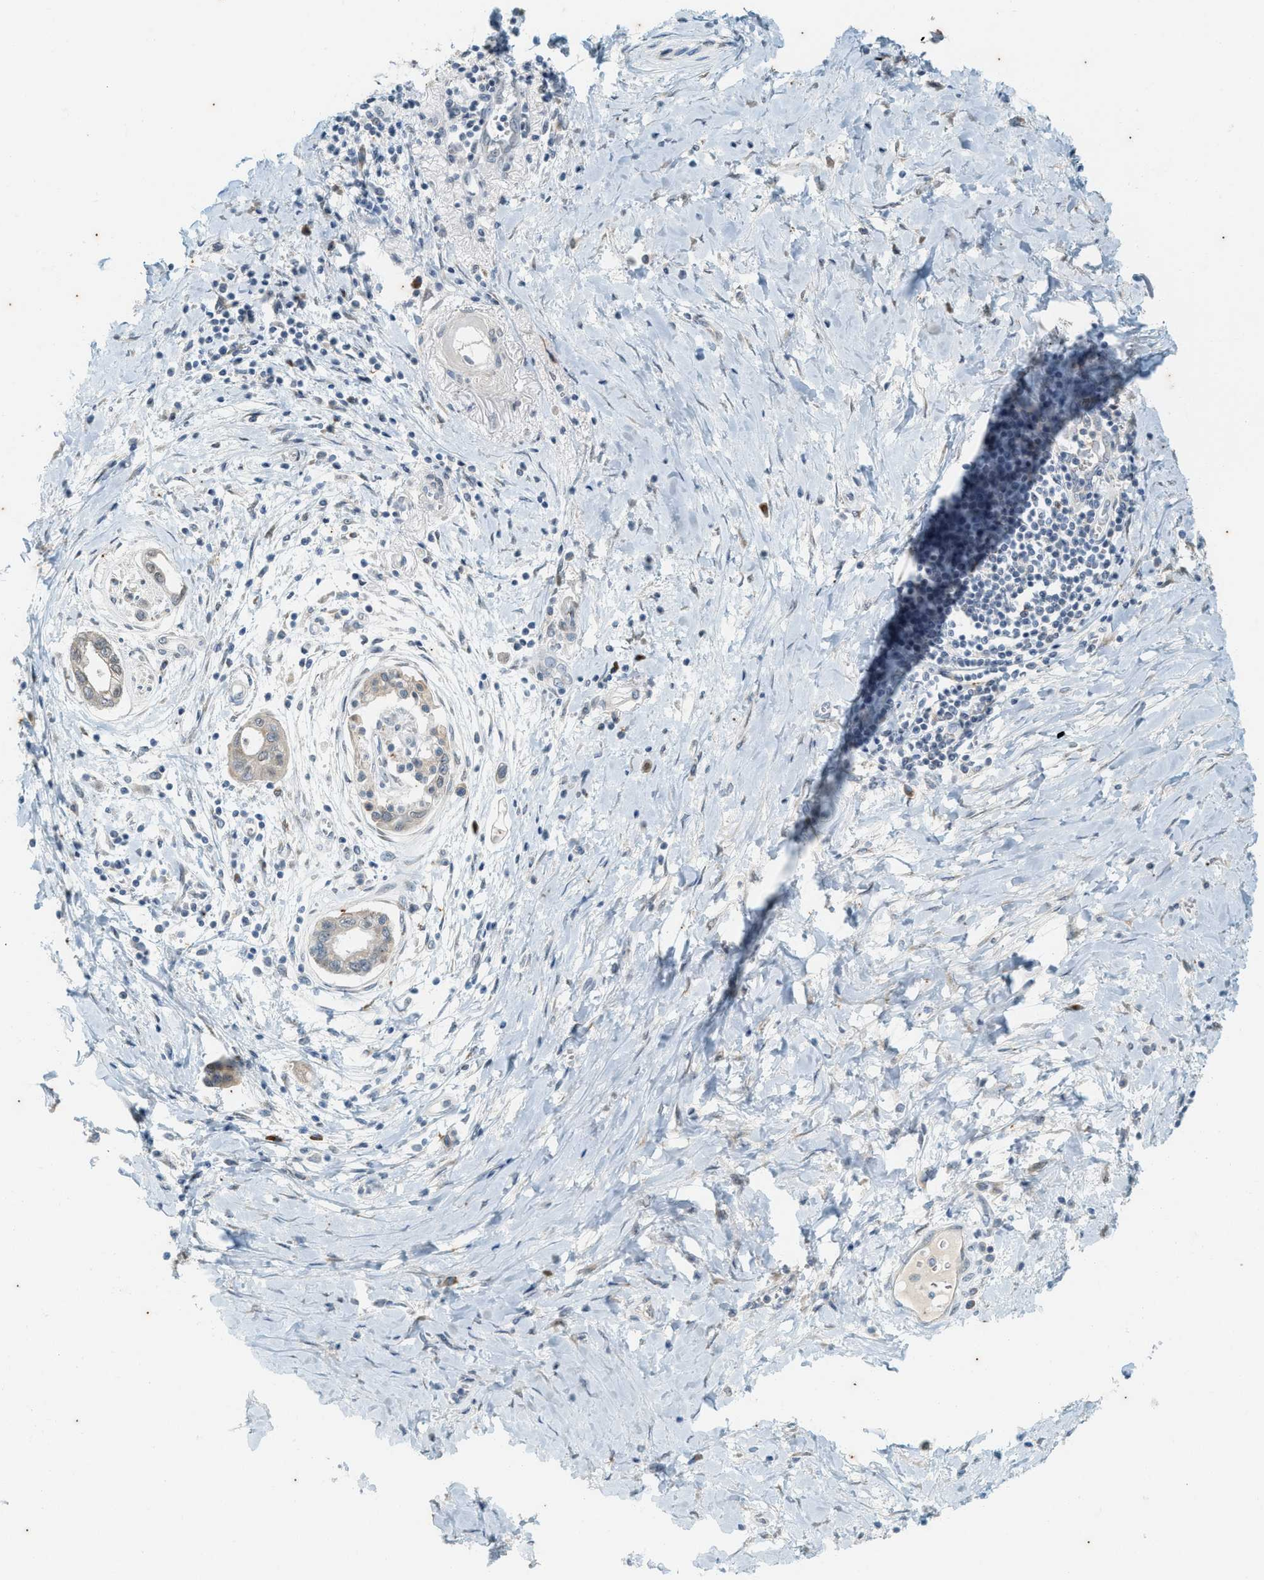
{"staining": {"intensity": "negative", "quantity": "none", "location": "none"}, "tissue": "pancreatic cancer", "cell_type": "Tumor cells", "image_type": "cancer", "snomed": [{"axis": "morphology", "description": "Adenocarcinoma, NOS"}, {"axis": "topography", "description": "Pancreas"}], "caption": "This is an immunohistochemistry (IHC) photomicrograph of pancreatic cancer. There is no staining in tumor cells.", "gene": "CHPF2", "patient": {"sex": "male", "age": 59}}